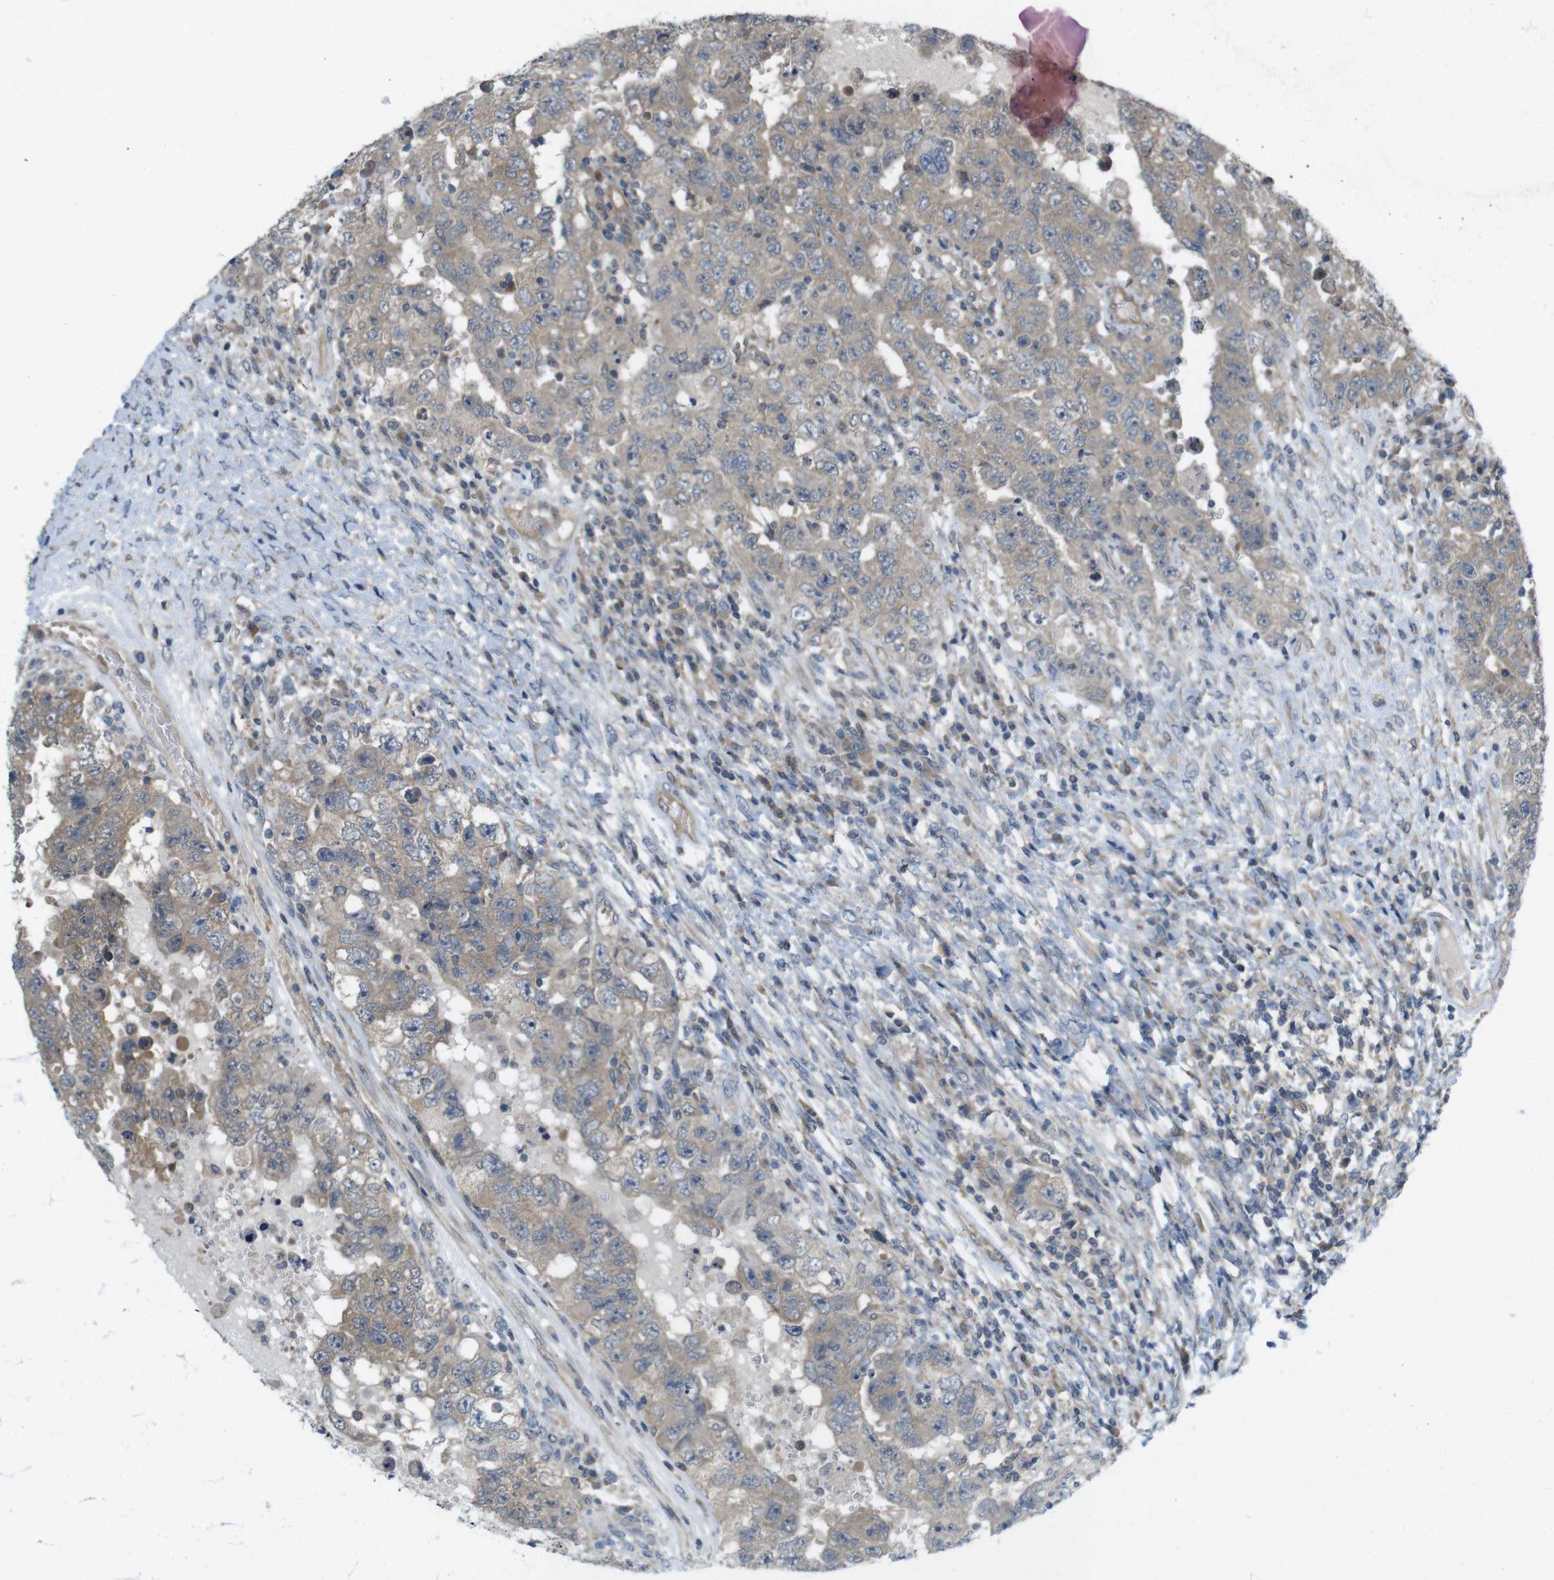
{"staining": {"intensity": "moderate", "quantity": ">75%", "location": "cytoplasmic/membranous"}, "tissue": "testis cancer", "cell_type": "Tumor cells", "image_type": "cancer", "snomed": [{"axis": "morphology", "description": "Carcinoma, Embryonal, NOS"}, {"axis": "topography", "description": "Testis"}], "caption": "Human testis cancer stained with a brown dye reveals moderate cytoplasmic/membranous positive staining in approximately >75% of tumor cells.", "gene": "SUGT1", "patient": {"sex": "male", "age": 26}}